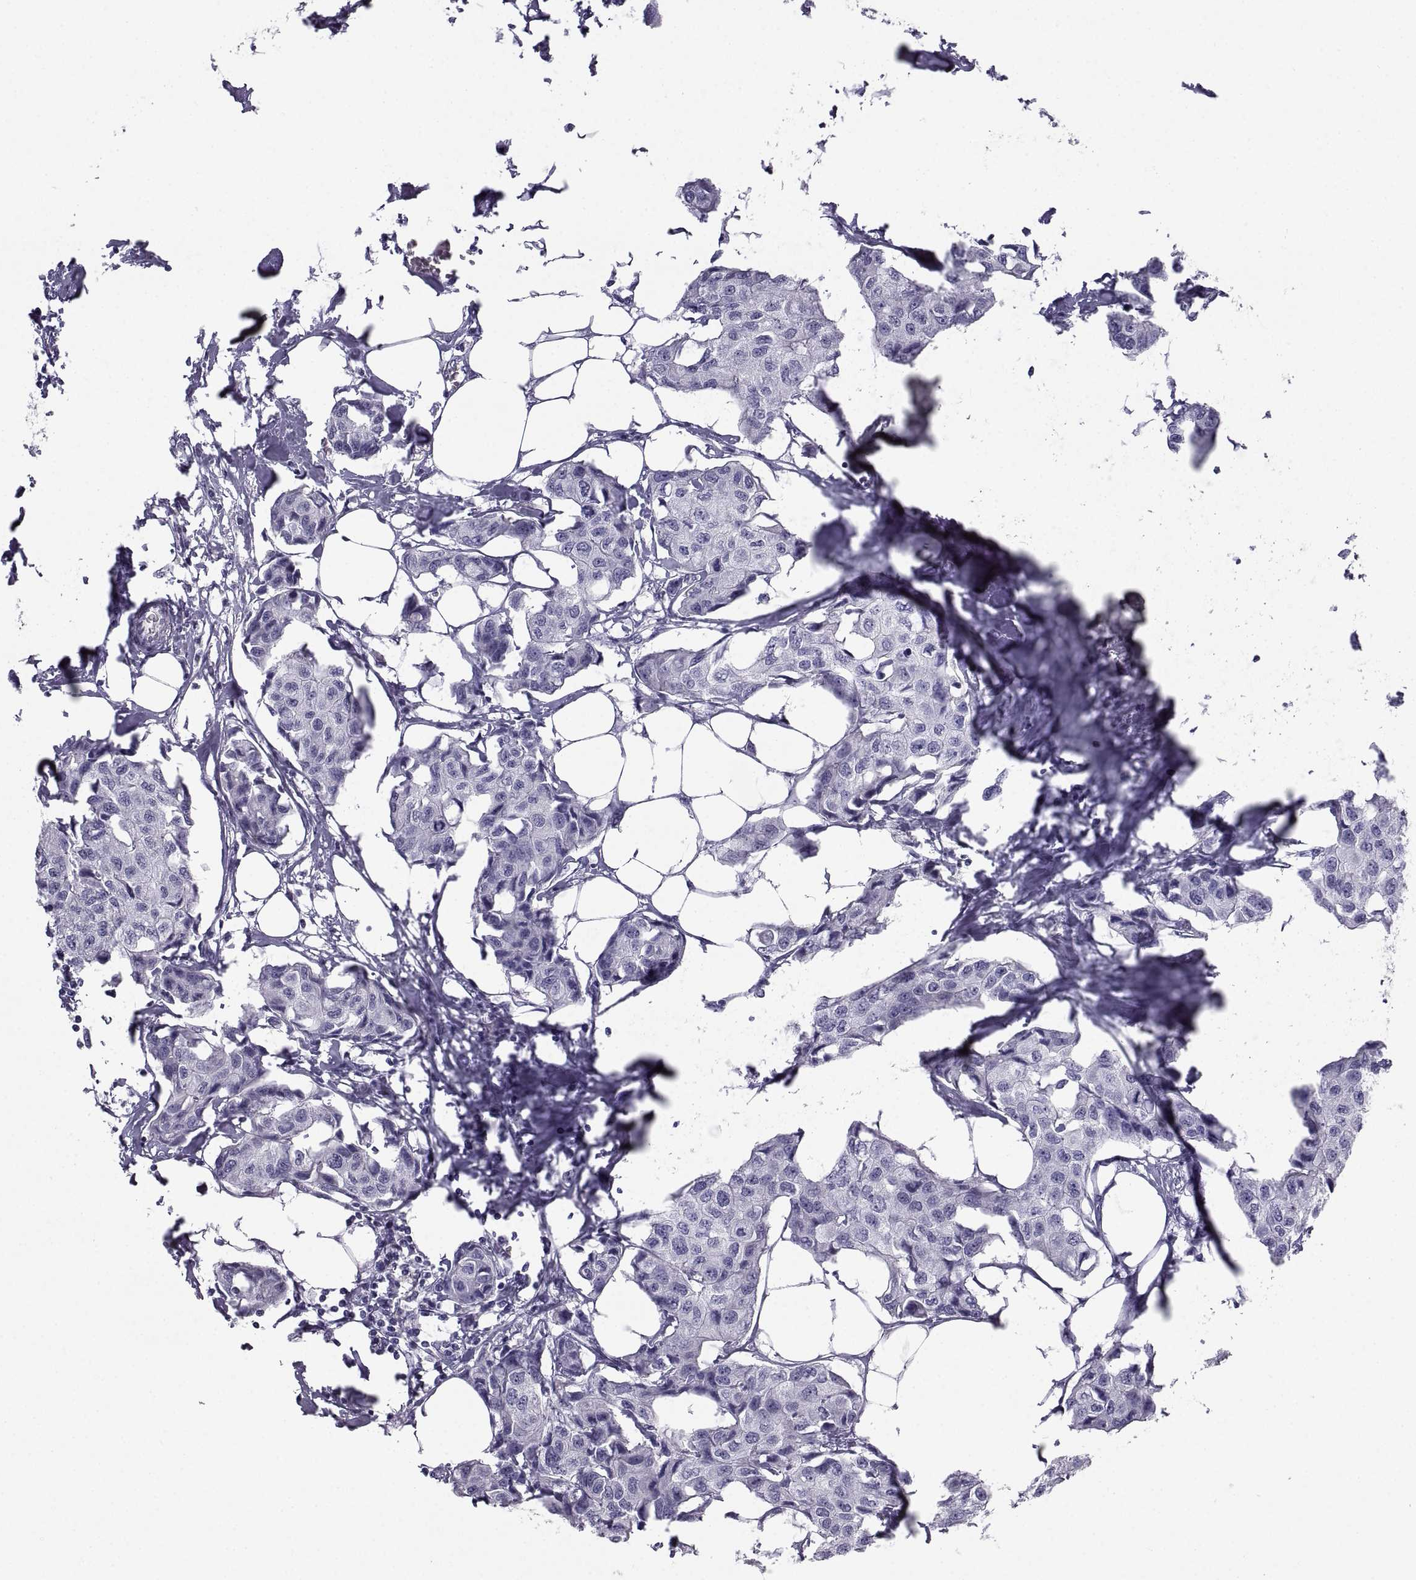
{"staining": {"intensity": "negative", "quantity": "none", "location": "none"}, "tissue": "breast cancer", "cell_type": "Tumor cells", "image_type": "cancer", "snomed": [{"axis": "morphology", "description": "Duct carcinoma"}, {"axis": "topography", "description": "Breast"}], "caption": "Tumor cells show no significant protein positivity in breast cancer (infiltrating ductal carcinoma). The staining is performed using DAB brown chromogen with nuclei counter-stained in using hematoxylin.", "gene": "PCSK1N", "patient": {"sex": "female", "age": 80}}